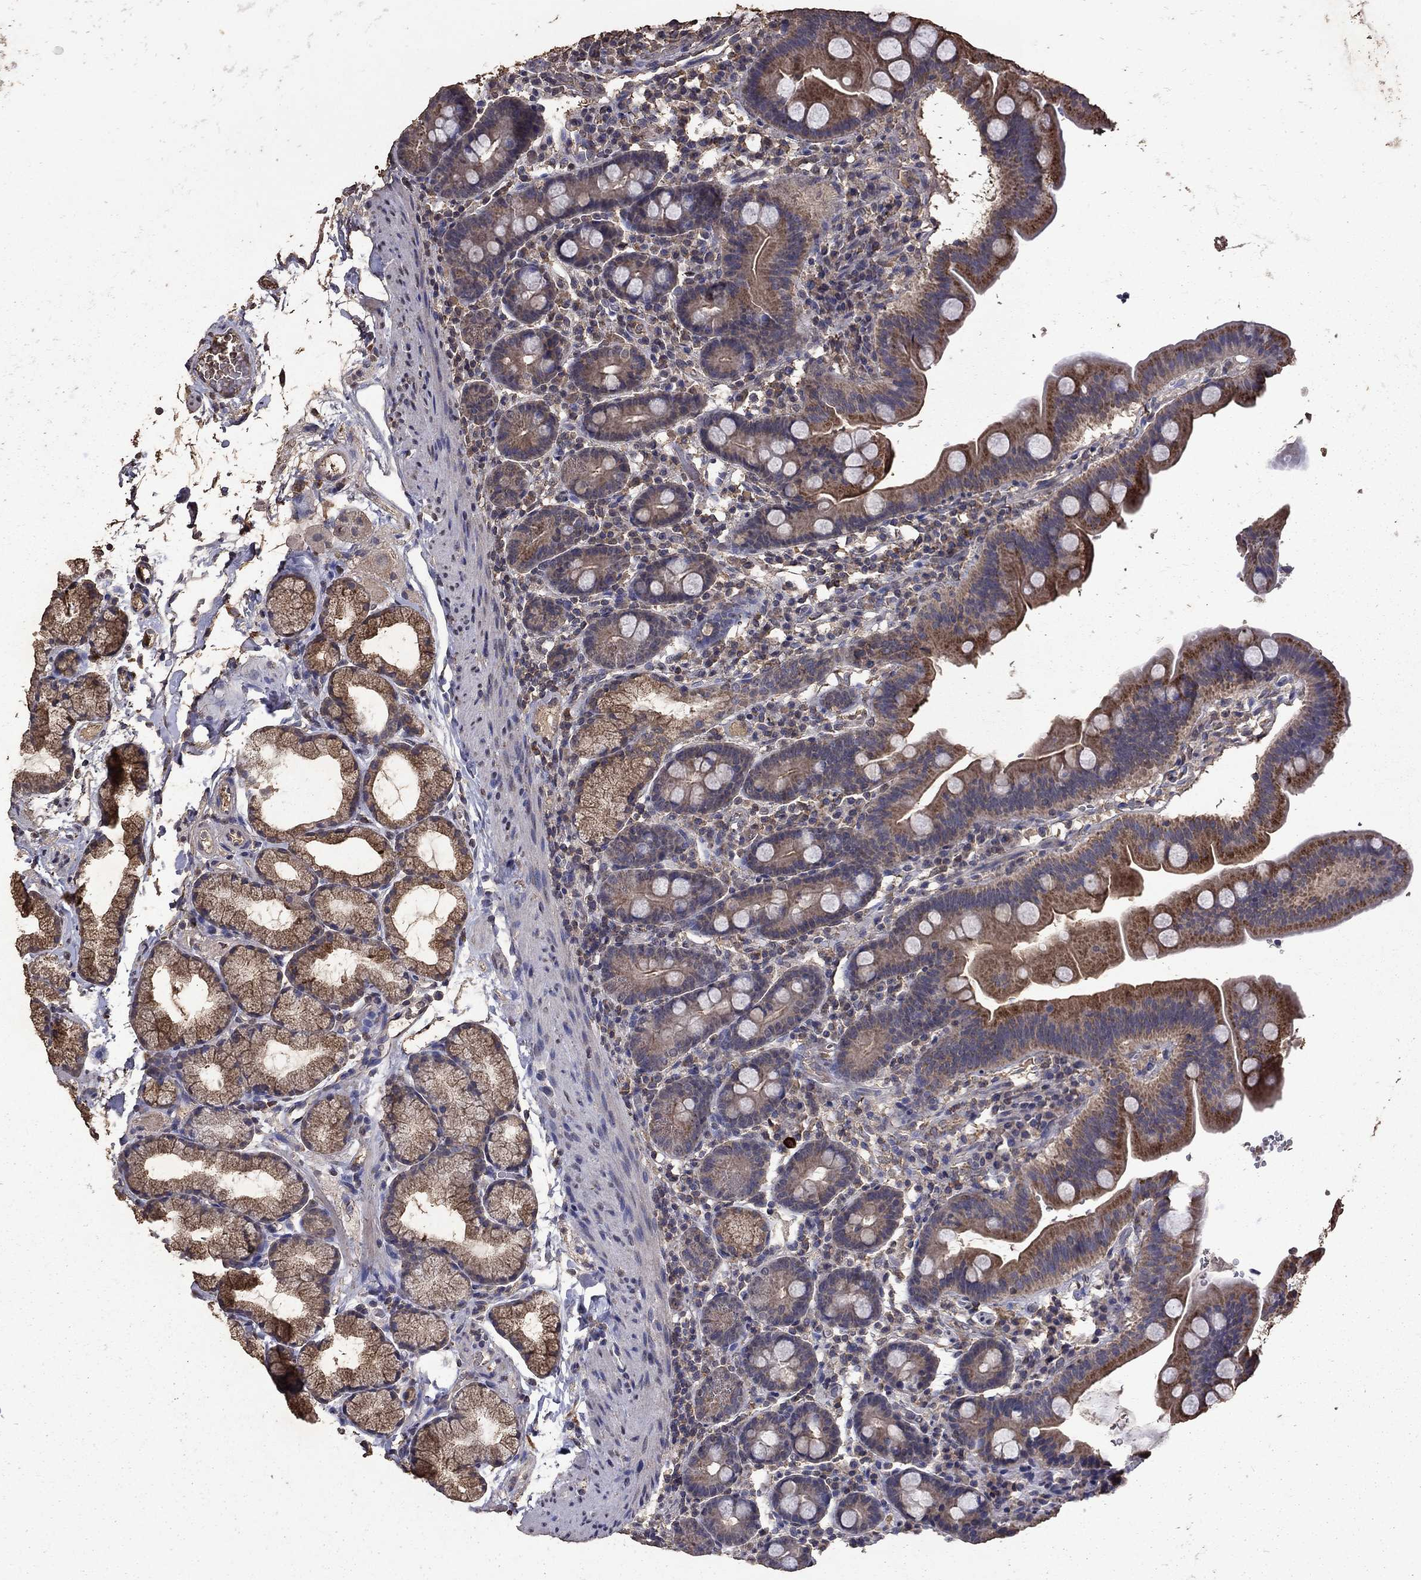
{"staining": {"intensity": "moderate", "quantity": "25%-75%", "location": "cytoplasmic/membranous"}, "tissue": "duodenum", "cell_type": "Glandular cells", "image_type": "normal", "snomed": [{"axis": "morphology", "description": "Normal tissue, NOS"}, {"axis": "topography", "description": "Duodenum"}], "caption": "This is a micrograph of IHC staining of normal duodenum, which shows moderate expression in the cytoplasmic/membranous of glandular cells.", "gene": "SERPINA5", "patient": {"sex": "male", "age": 59}}